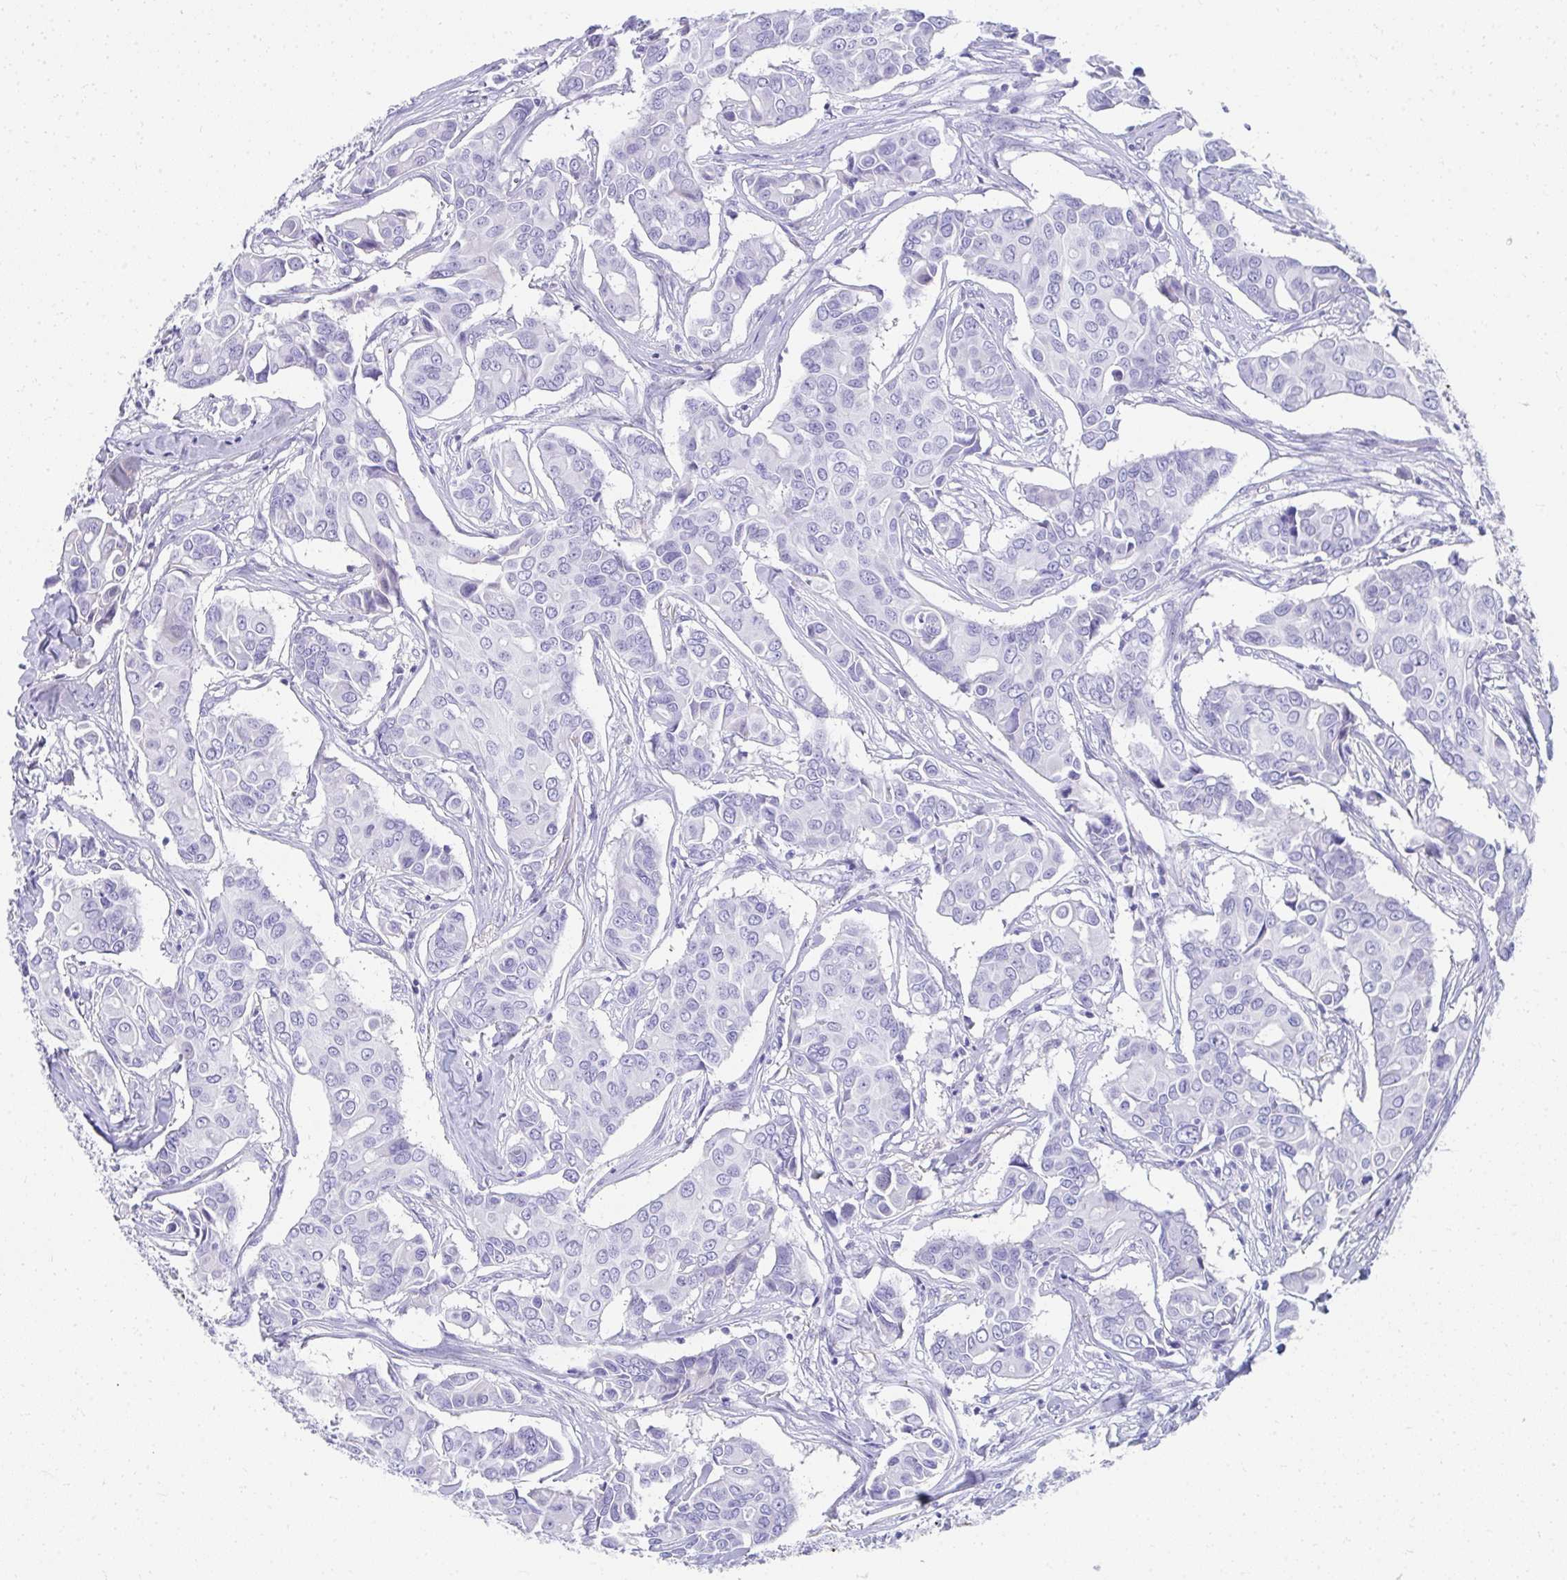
{"staining": {"intensity": "negative", "quantity": "none", "location": "none"}, "tissue": "breast cancer", "cell_type": "Tumor cells", "image_type": "cancer", "snomed": [{"axis": "morphology", "description": "Duct carcinoma"}, {"axis": "topography", "description": "Breast"}], "caption": "Intraductal carcinoma (breast) stained for a protein using immunohistochemistry displays no expression tumor cells.", "gene": "TNNT1", "patient": {"sex": "female", "age": 54}}